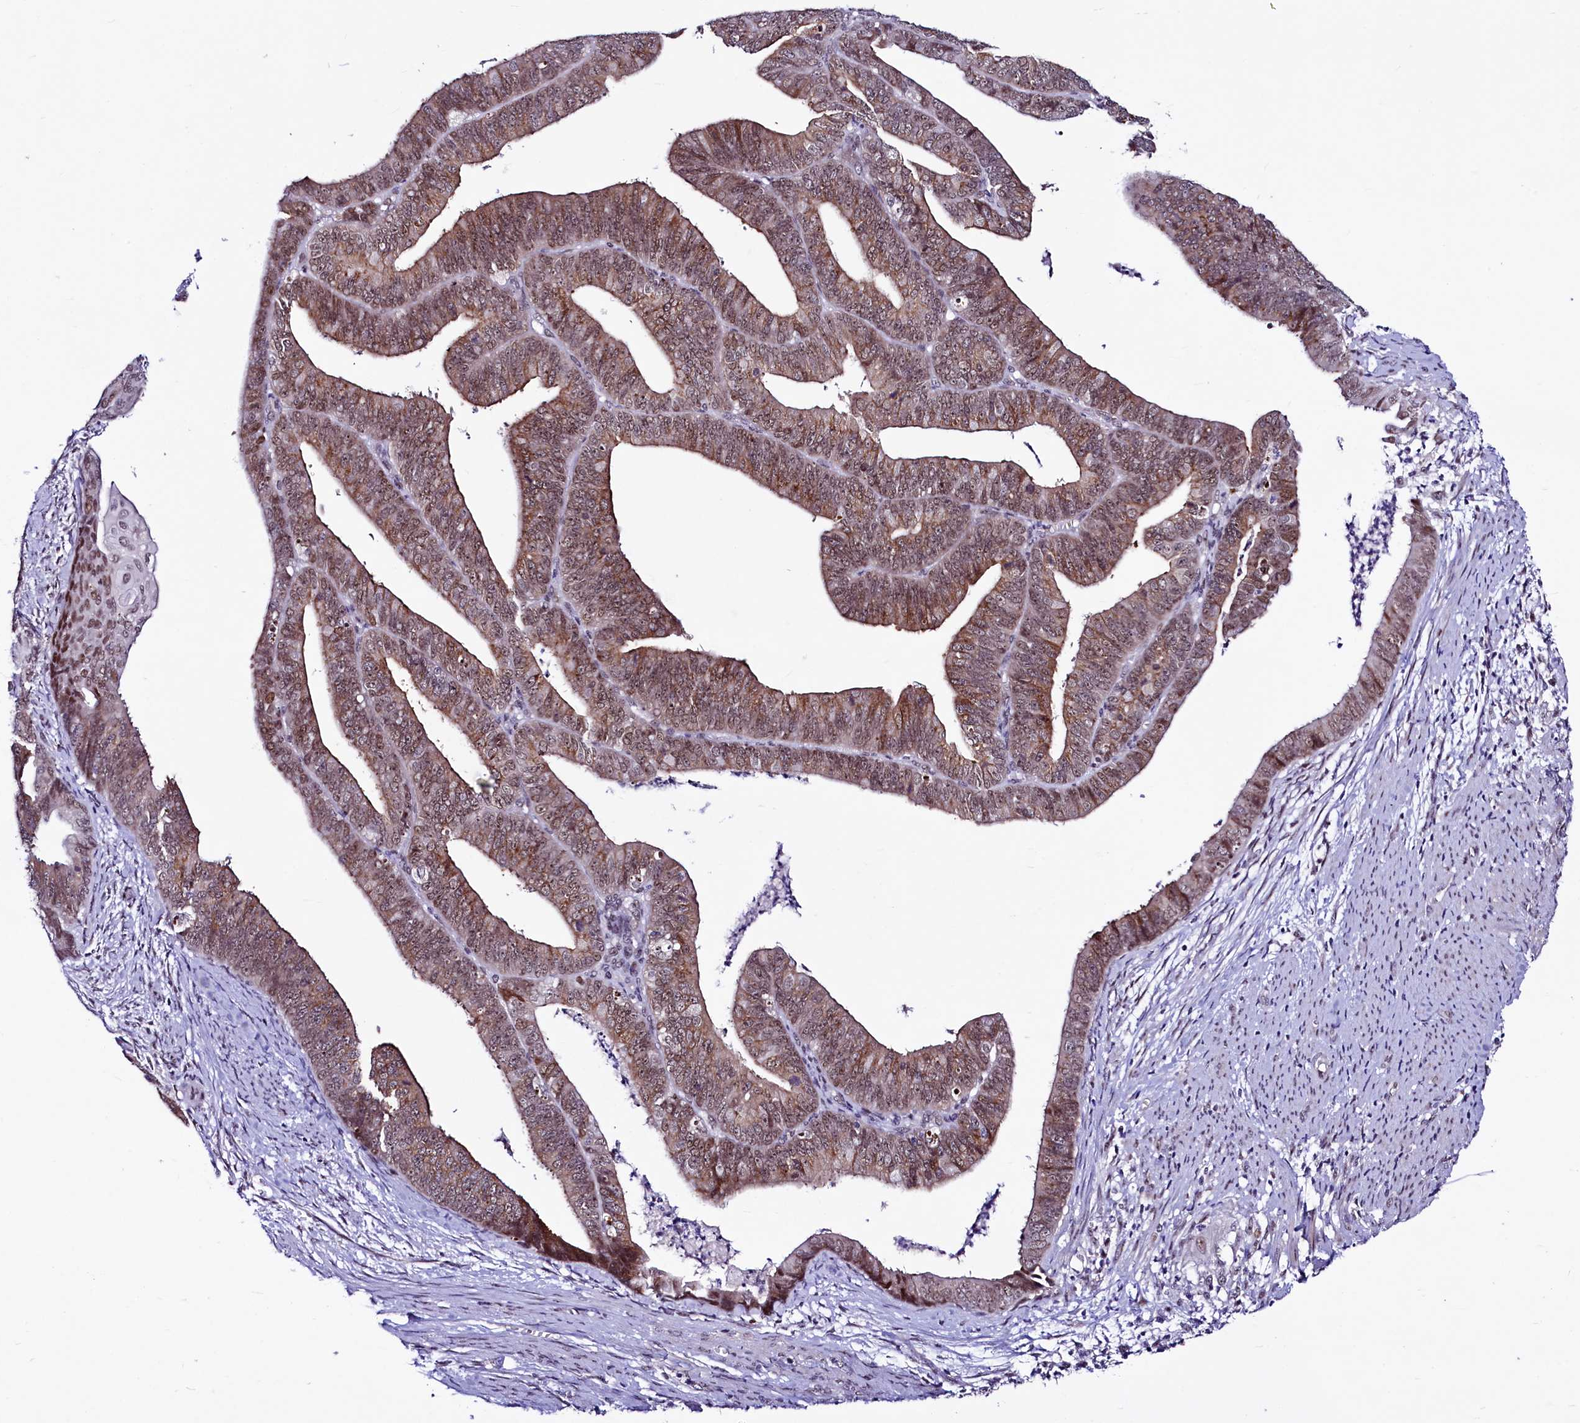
{"staining": {"intensity": "moderate", "quantity": ">75%", "location": "cytoplasmic/membranous,nuclear"}, "tissue": "endometrial cancer", "cell_type": "Tumor cells", "image_type": "cancer", "snomed": [{"axis": "morphology", "description": "Adenocarcinoma, NOS"}, {"axis": "topography", "description": "Endometrium"}], "caption": "Immunohistochemical staining of endometrial adenocarcinoma shows medium levels of moderate cytoplasmic/membranous and nuclear protein staining in about >75% of tumor cells.", "gene": "LEUTX", "patient": {"sex": "female", "age": 73}}